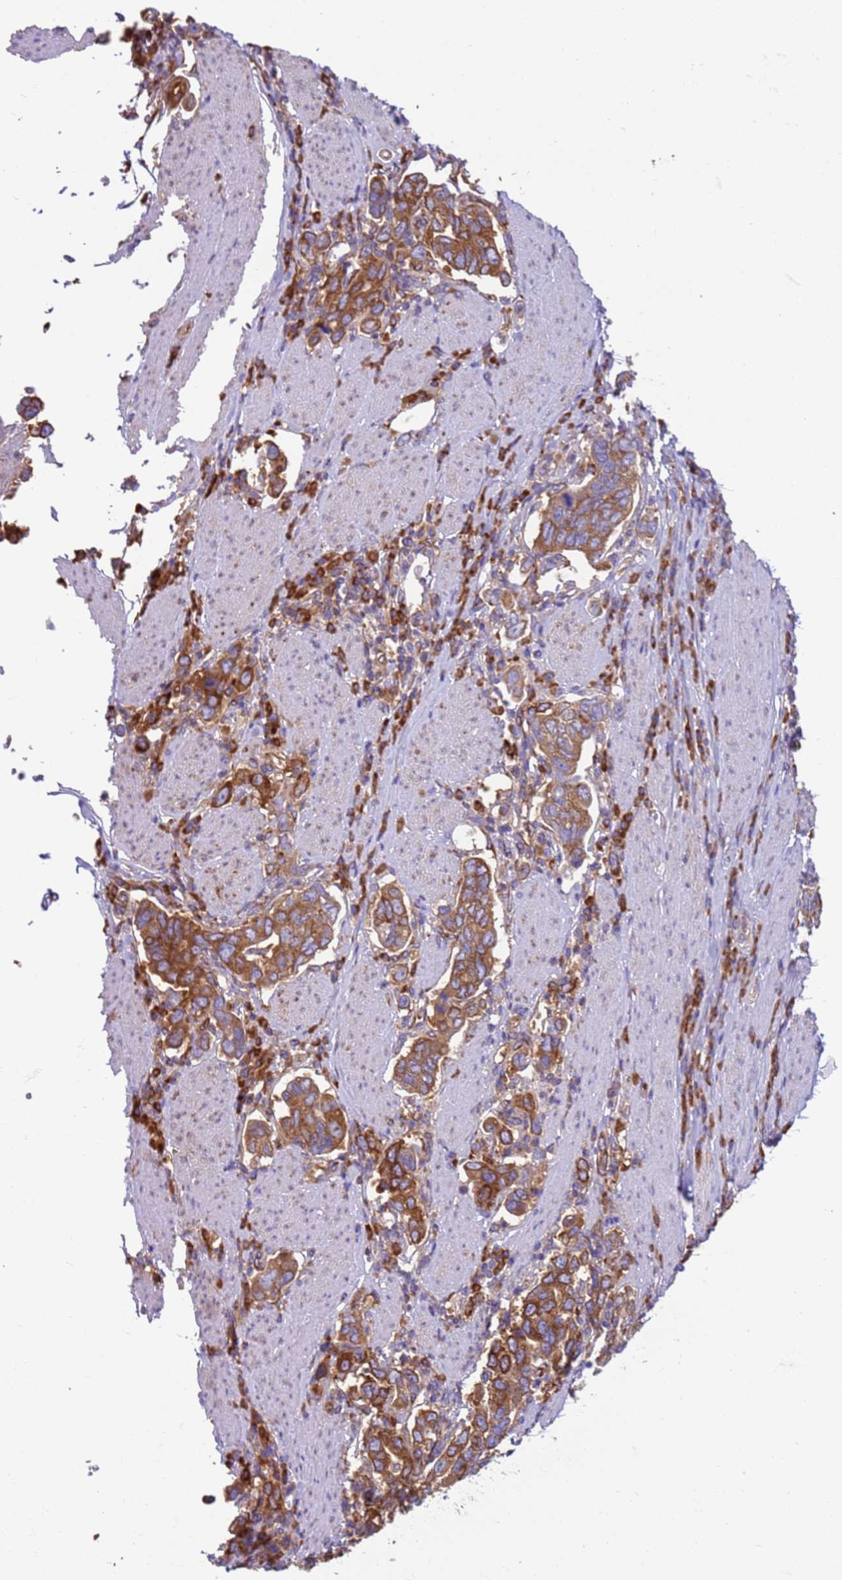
{"staining": {"intensity": "moderate", "quantity": ">75%", "location": "cytoplasmic/membranous"}, "tissue": "stomach cancer", "cell_type": "Tumor cells", "image_type": "cancer", "snomed": [{"axis": "morphology", "description": "Adenocarcinoma, NOS"}, {"axis": "topography", "description": "Stomach, upper"}, {"axis": "topography", "description": "Stomach"}], "caption": "A micrograph showing moderate cytoplasmic/membranous positivity in about >75% of tumor cells in stomach adenocarcinoma, as visualized by brown immunohistochemical staining.", "gene": "VARS1", "patient": {"sex": "male", "age": 62}}